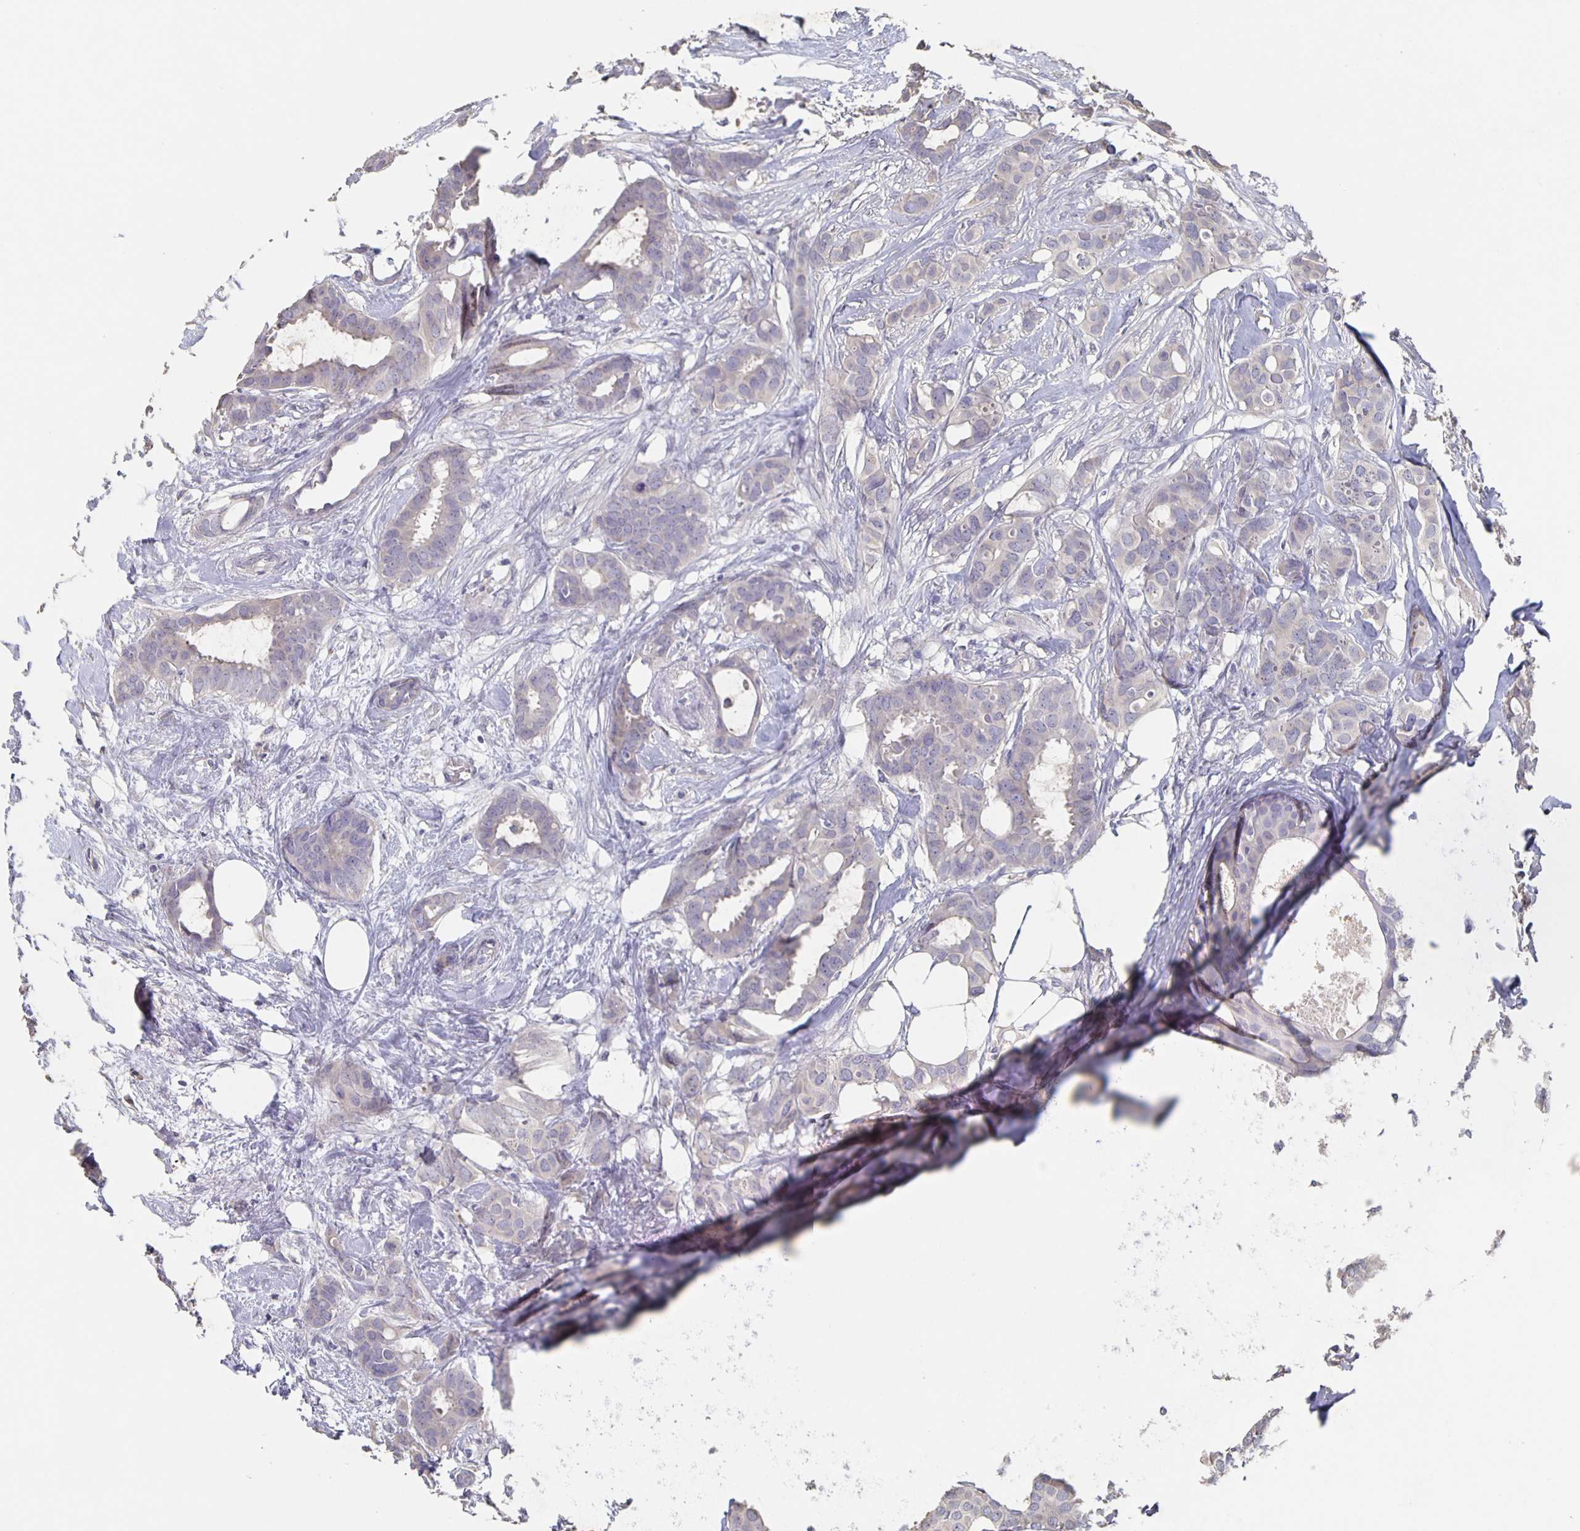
{"staining": {"intensity": "negative", "quantity": "none", "location": "none"}, "tissue": "breast cancer", "cell_type": "Tumor cells", "image_type": "cancer", "snomed": [{"axis": "morphology", "description": "Duct carcinoma"}, {"axis": "topography", "description": "Breast"}], "caption": "IHC of human breast cancer (intraductal carcinoma) exhibits no staining in tumor cells.", "gene": "CACNA2D2", "patient": {"sex": "female", "age": 62}}